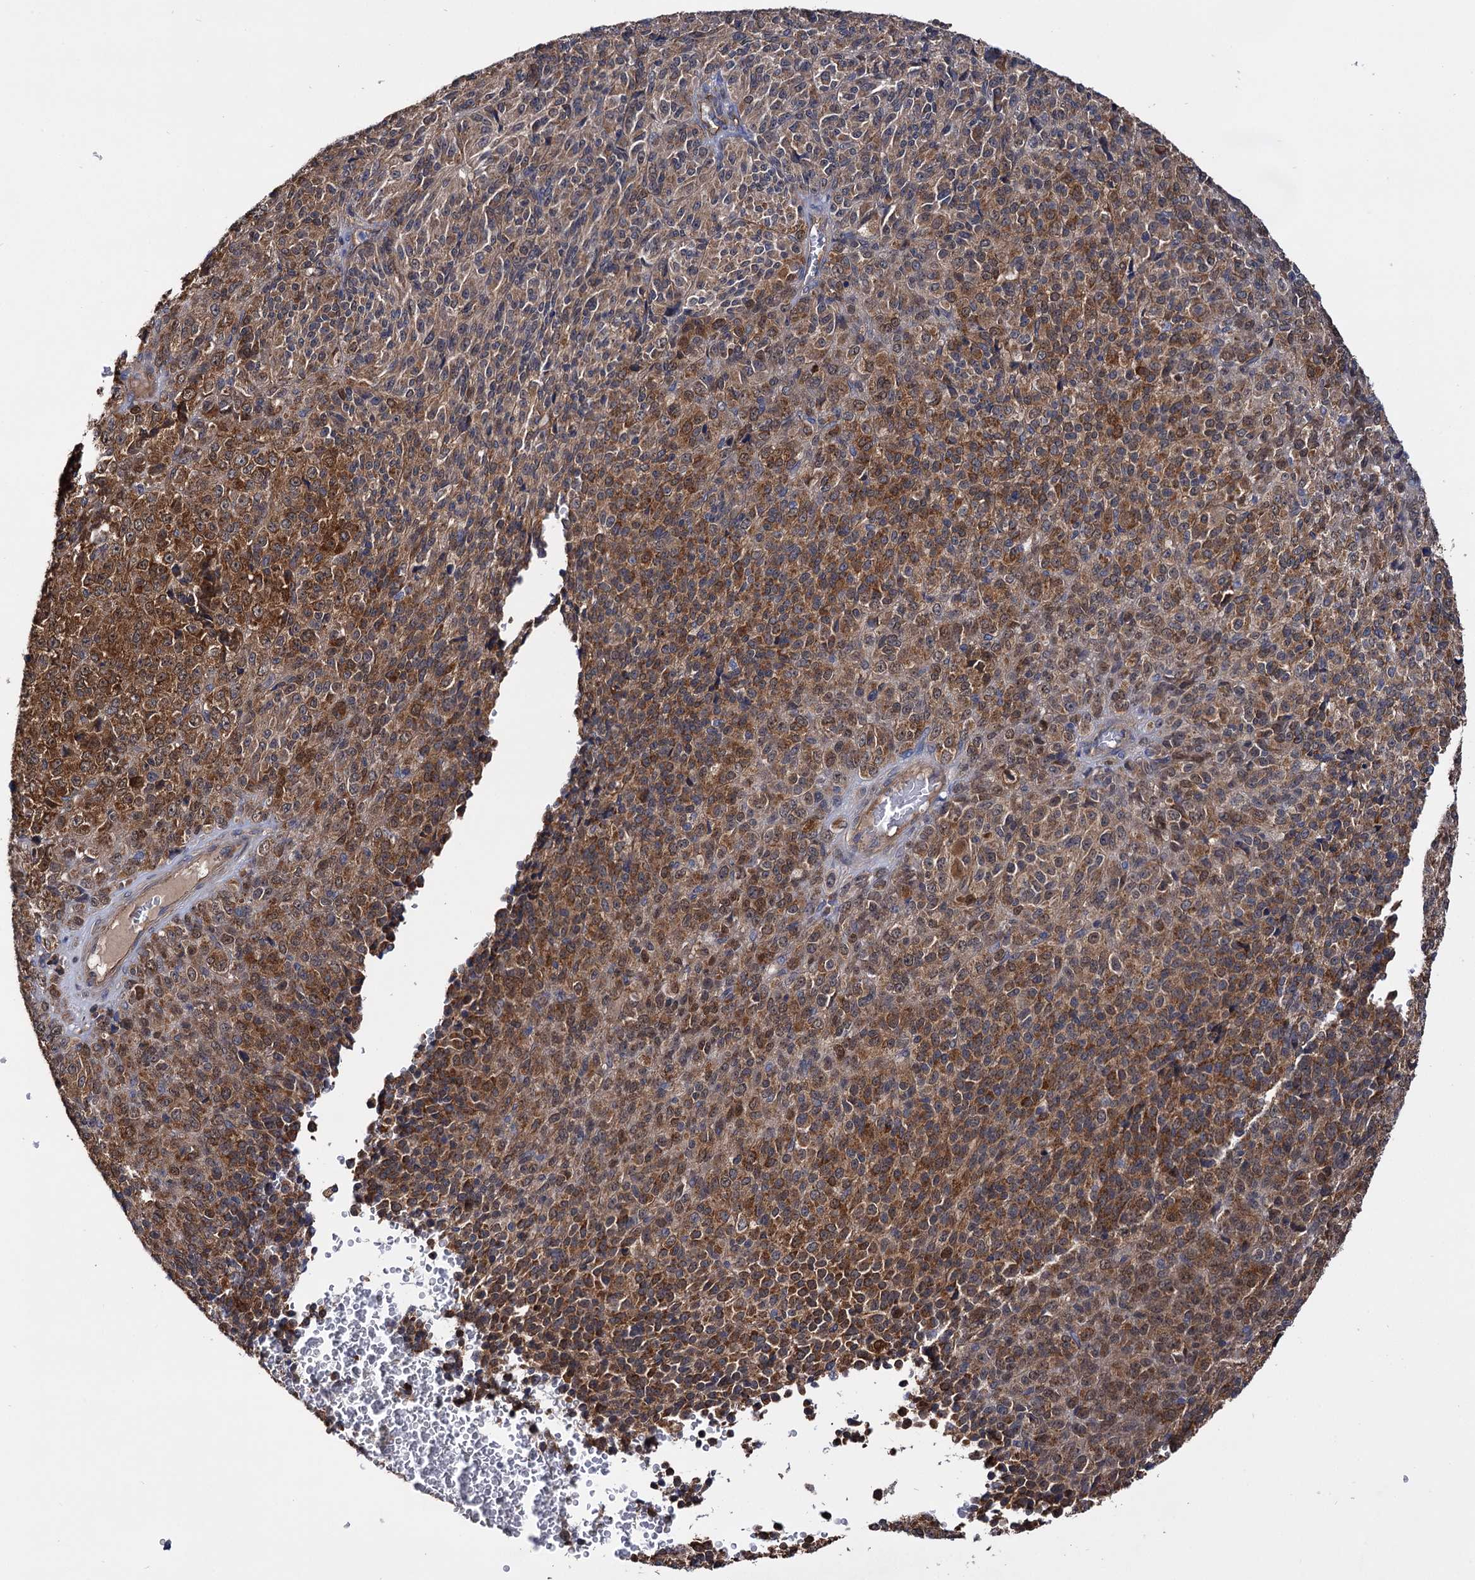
{"staining": {"intensity": "moderate", "quantity": ">75%", "location": "cytoplasmic/membranous"}, "tissue": "melanoma", "cell_type": "Tumor cells", "image_type": "cancer", "snomed": [{"axis": "morphology", "description": "Malignant melanoma, Metastatic site"}, {"axis": "topography", "description": "Brain"}], "caption": "Protein expression analysis of melanoma reveals moderate cytoplasmic/membranous expression in about >75% of tumor cells.", "gene": "IDI1", "patient": {"sex": "female", "age": 56}}